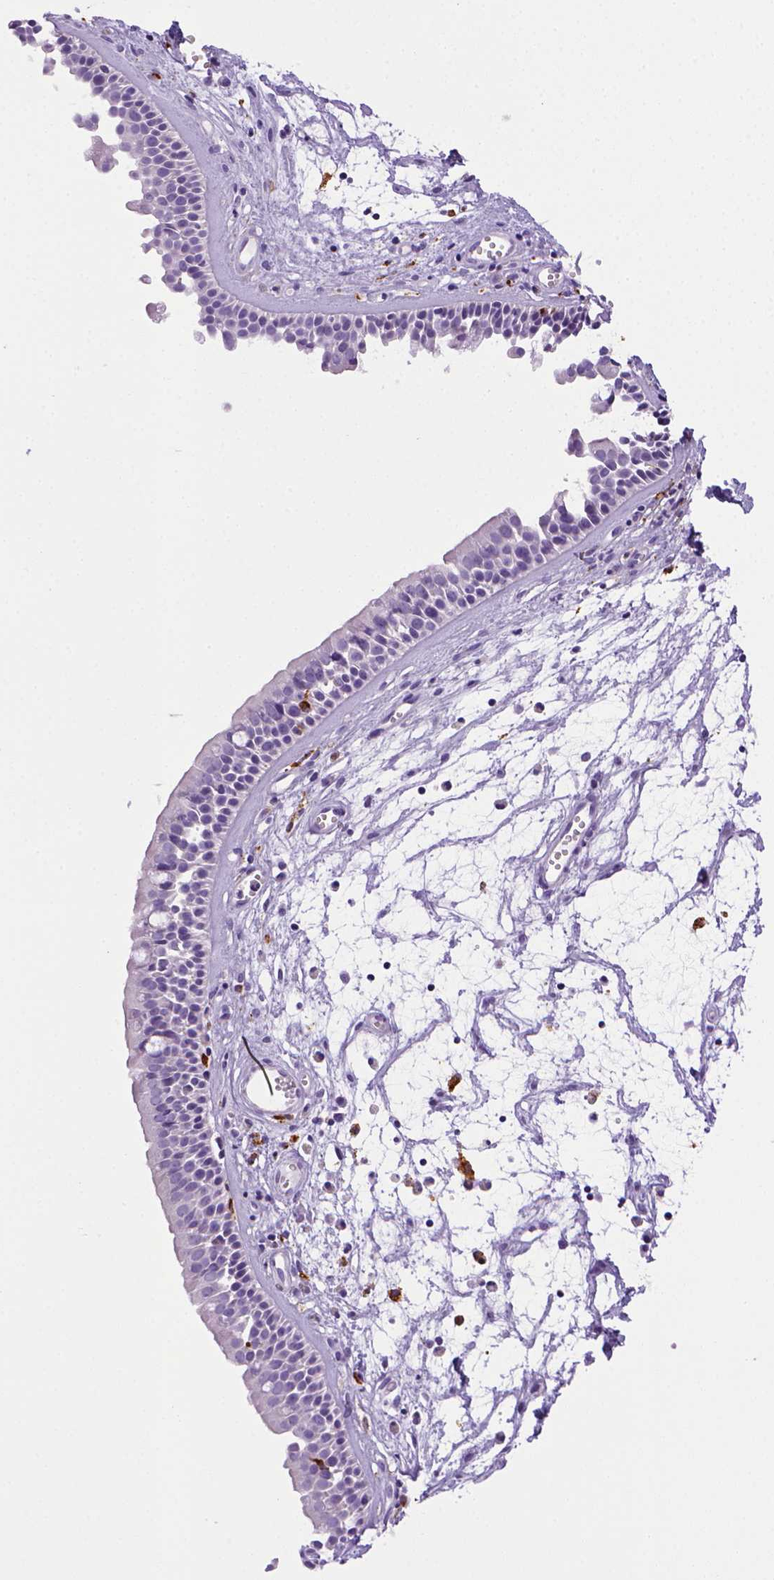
{"staining": {"intensity": "negative", "quantity": "none", "location": "none"}, "tissue": "nasopharynx", "cell_type": "Respiratory epithelial cells", "image_type": "normal", "snomed": [{"axis": "morphology", "description": "Normal tissue, NOS"}, {"axis": "topography", "description": "Nasopharynx"}], "caption": "High magnification brightfield microscopy of normal nasopharynx stained with DAB (3,3'-diaminobenzidine) (brown) and counterstained with hematoxylin (blue): respiratory epithelial cells show no significant expression. (DAB (3,3'-diaminobenzidine) IHC, high magnification).", "gene": "CD68", "patient": {"sex": "female", "age": 68}}